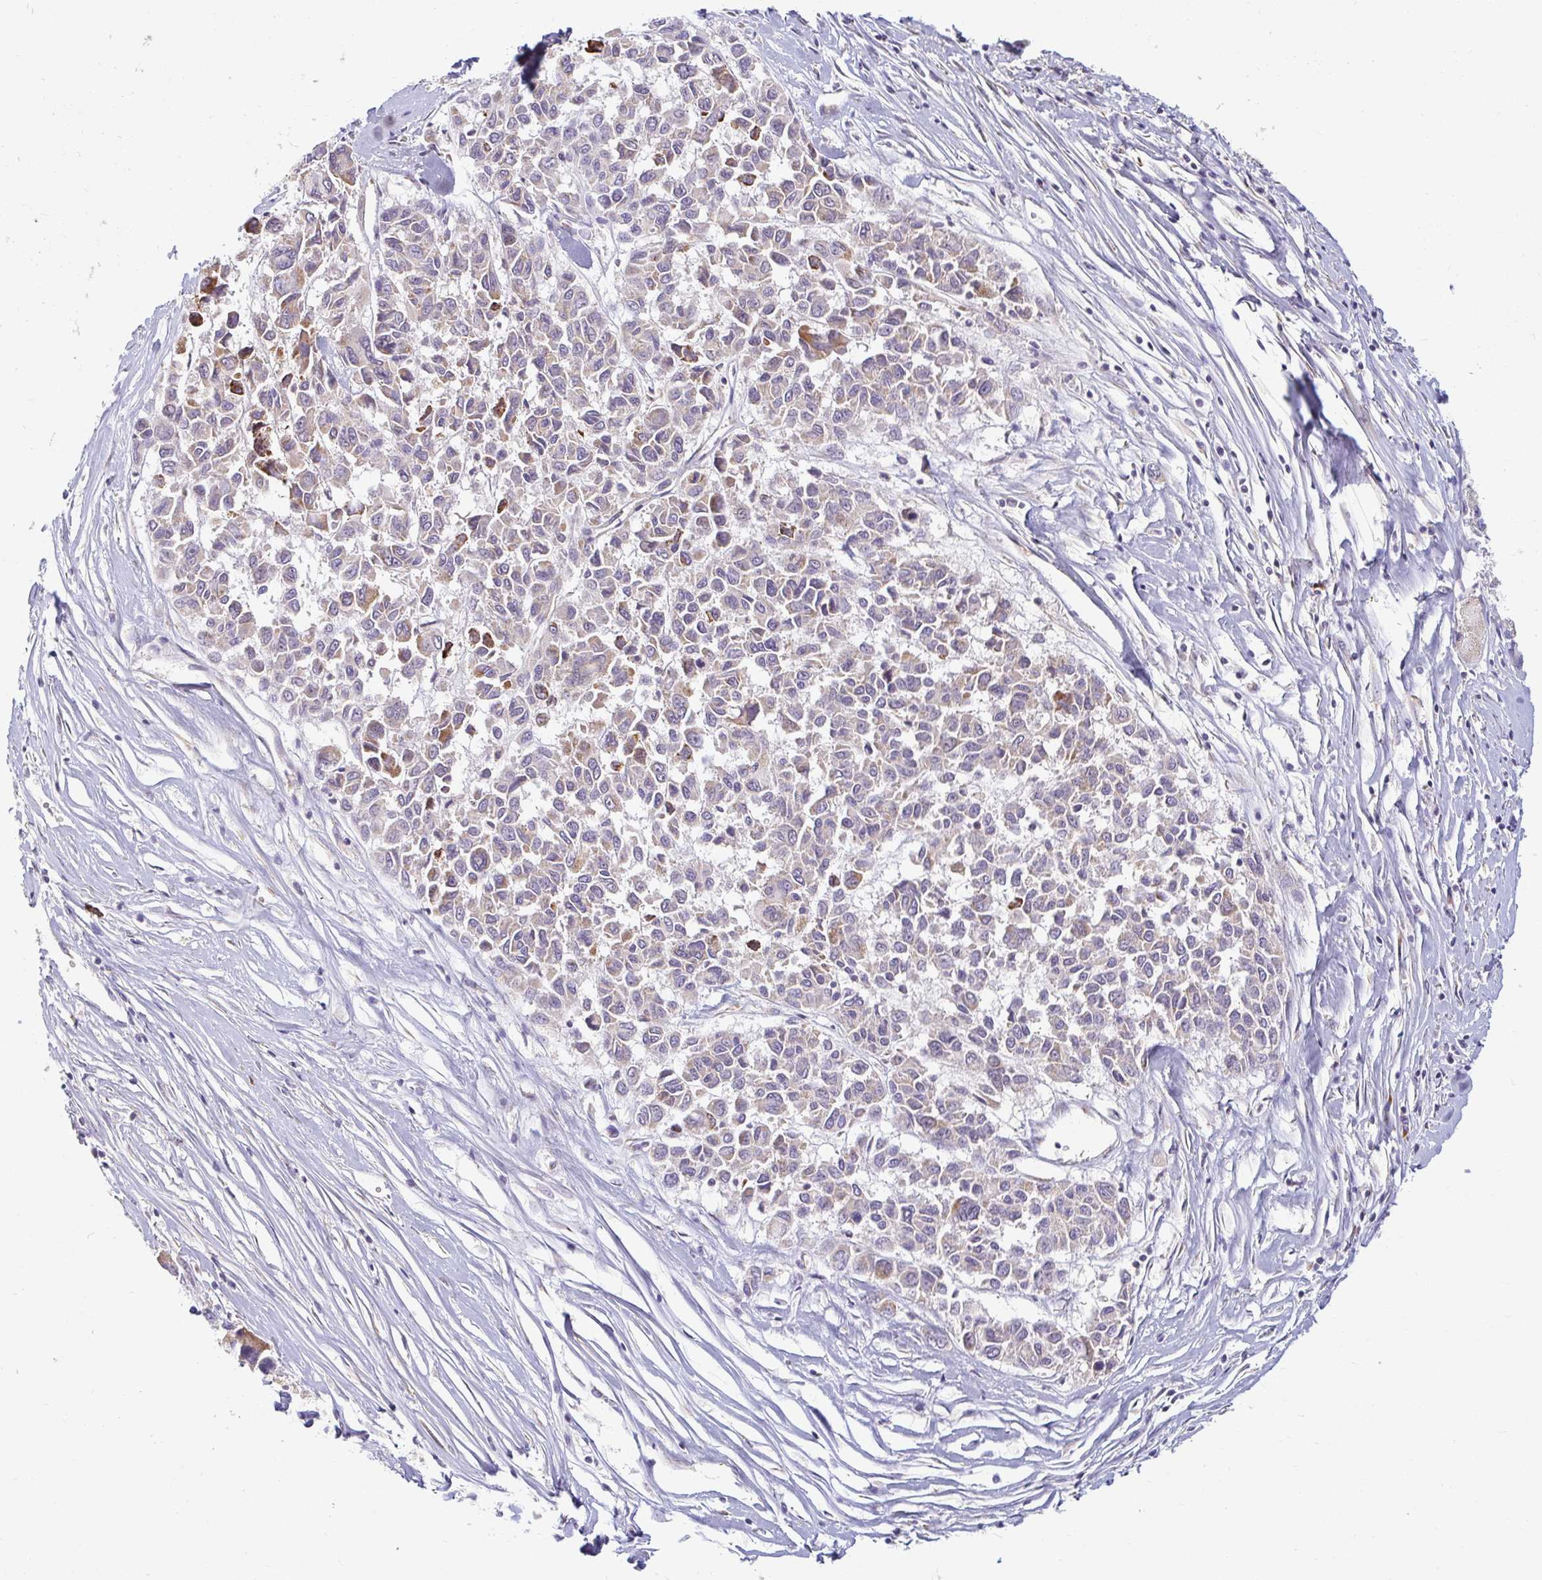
{"staining": {"intensity": "moderate", "quantity": "25%-75%", "location": "cytoplasmic/membranous"}, "tissue": "melanoma", "cell_type": "Tumor cells", "image_type": "cancer", "snomed": [{"axis": "morphology", "description": "Malignant melanoma, NOS"}, {"axis": "topography", "description": "Skin"}], "caption": "The immunohistochemical stain labels moderate cytoplasmic/membranous staining in tumor cells of melanoma tissue.", "gene": "SKP2", "patient": {"sex": "female", "age": 66}}